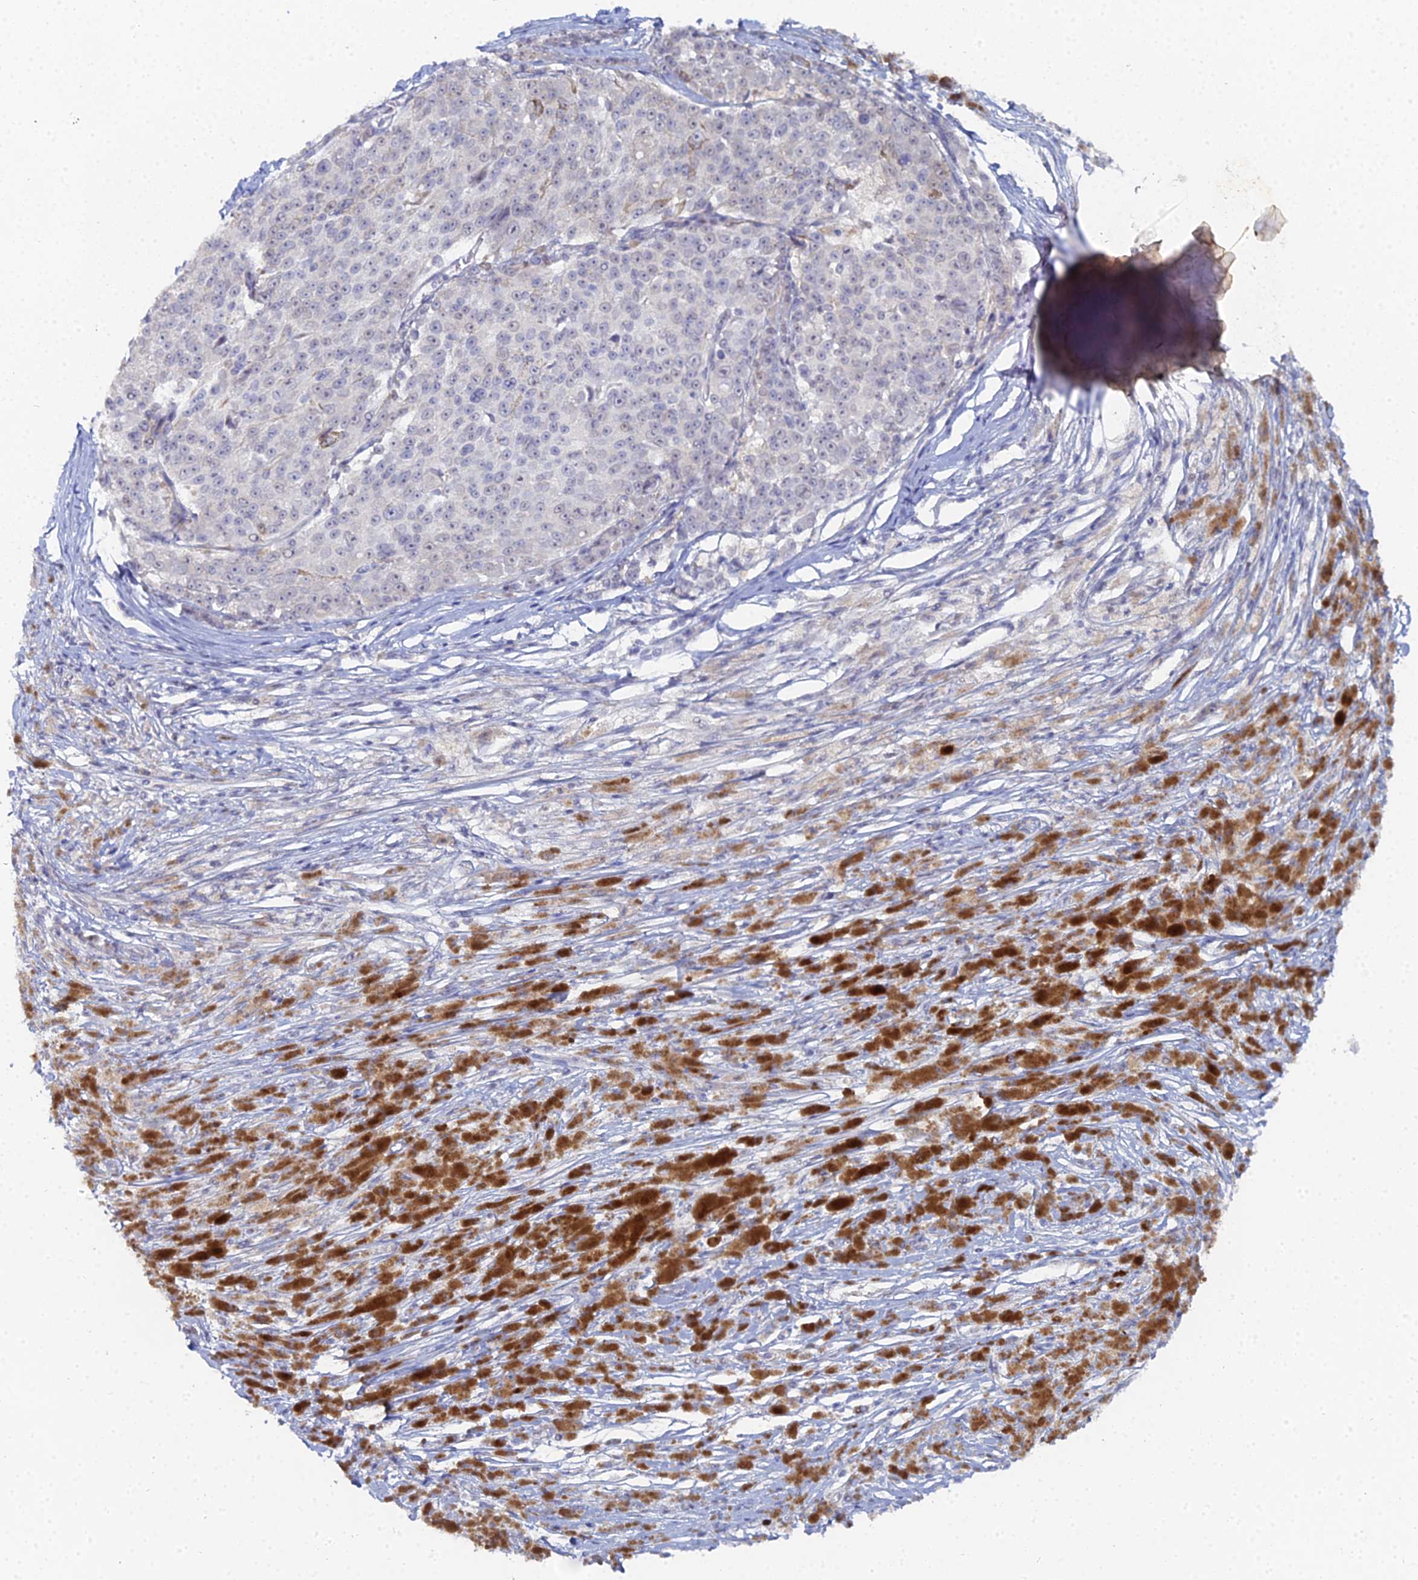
{"staining": {"intensity": "negative", "quantity": "none", "location": "none"}, "tissue": "melanoma", "cell_type": "Tumor cells", "image_type": "cancer", "snomed": [{"axis": "morphology", "description": "Malignant melanoma, NOS"}, {"axis": "topography", "description": "Skin"}], "caption": "High magnification brightfield microscopy of malignant melanoma stained with DAB (brown) and counterstained with hematoxylin (blue): tumor cells show no significant positivity.", "gene": "THAP4", "patient": {"sex": "female", "age": 52}}